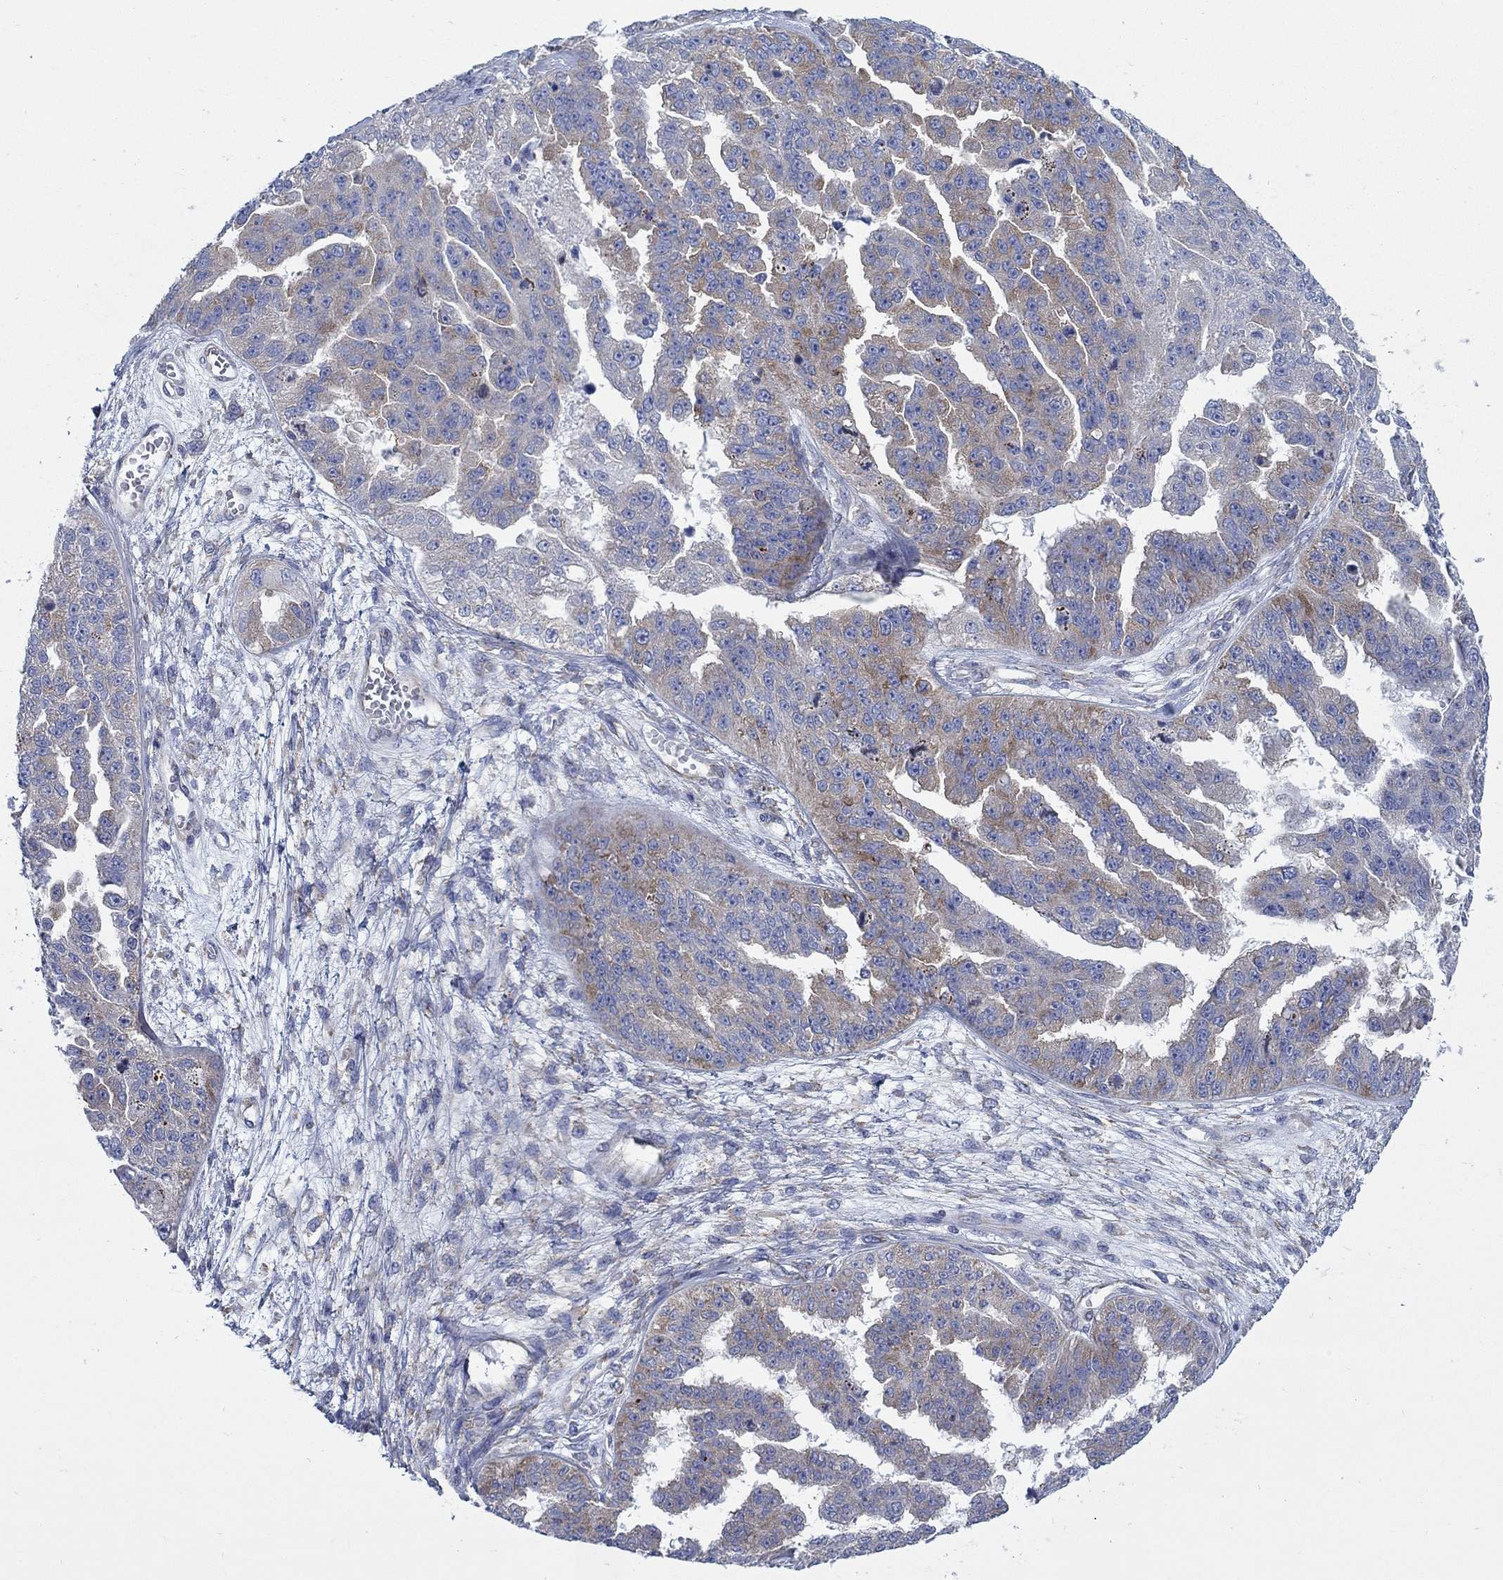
{"staining": {"intensity": "moderate", "quantity": "<25%", "location": "cytoplasmic/membranous"}, "tissue": "ovarian cancer", "cell_type": "Tumor cells", "image_type": "cancer", "snomed": [{"axis": "morphology", "description": "Cystadenocarcinoma, serous, NOS"}, {"axis": "topography", "description": "Ovary"}], "caption": "Protein staining of ovarian serous cystadenocarcinoma tissue shows moderate cytoplasmic/membranous positivity in about <25% of tumor cells. (brown staining indicates protein expression, while blue staining denotes nuclei).", "gene": "TMEM59", "patient": {"sex": "female", "age": 58}}